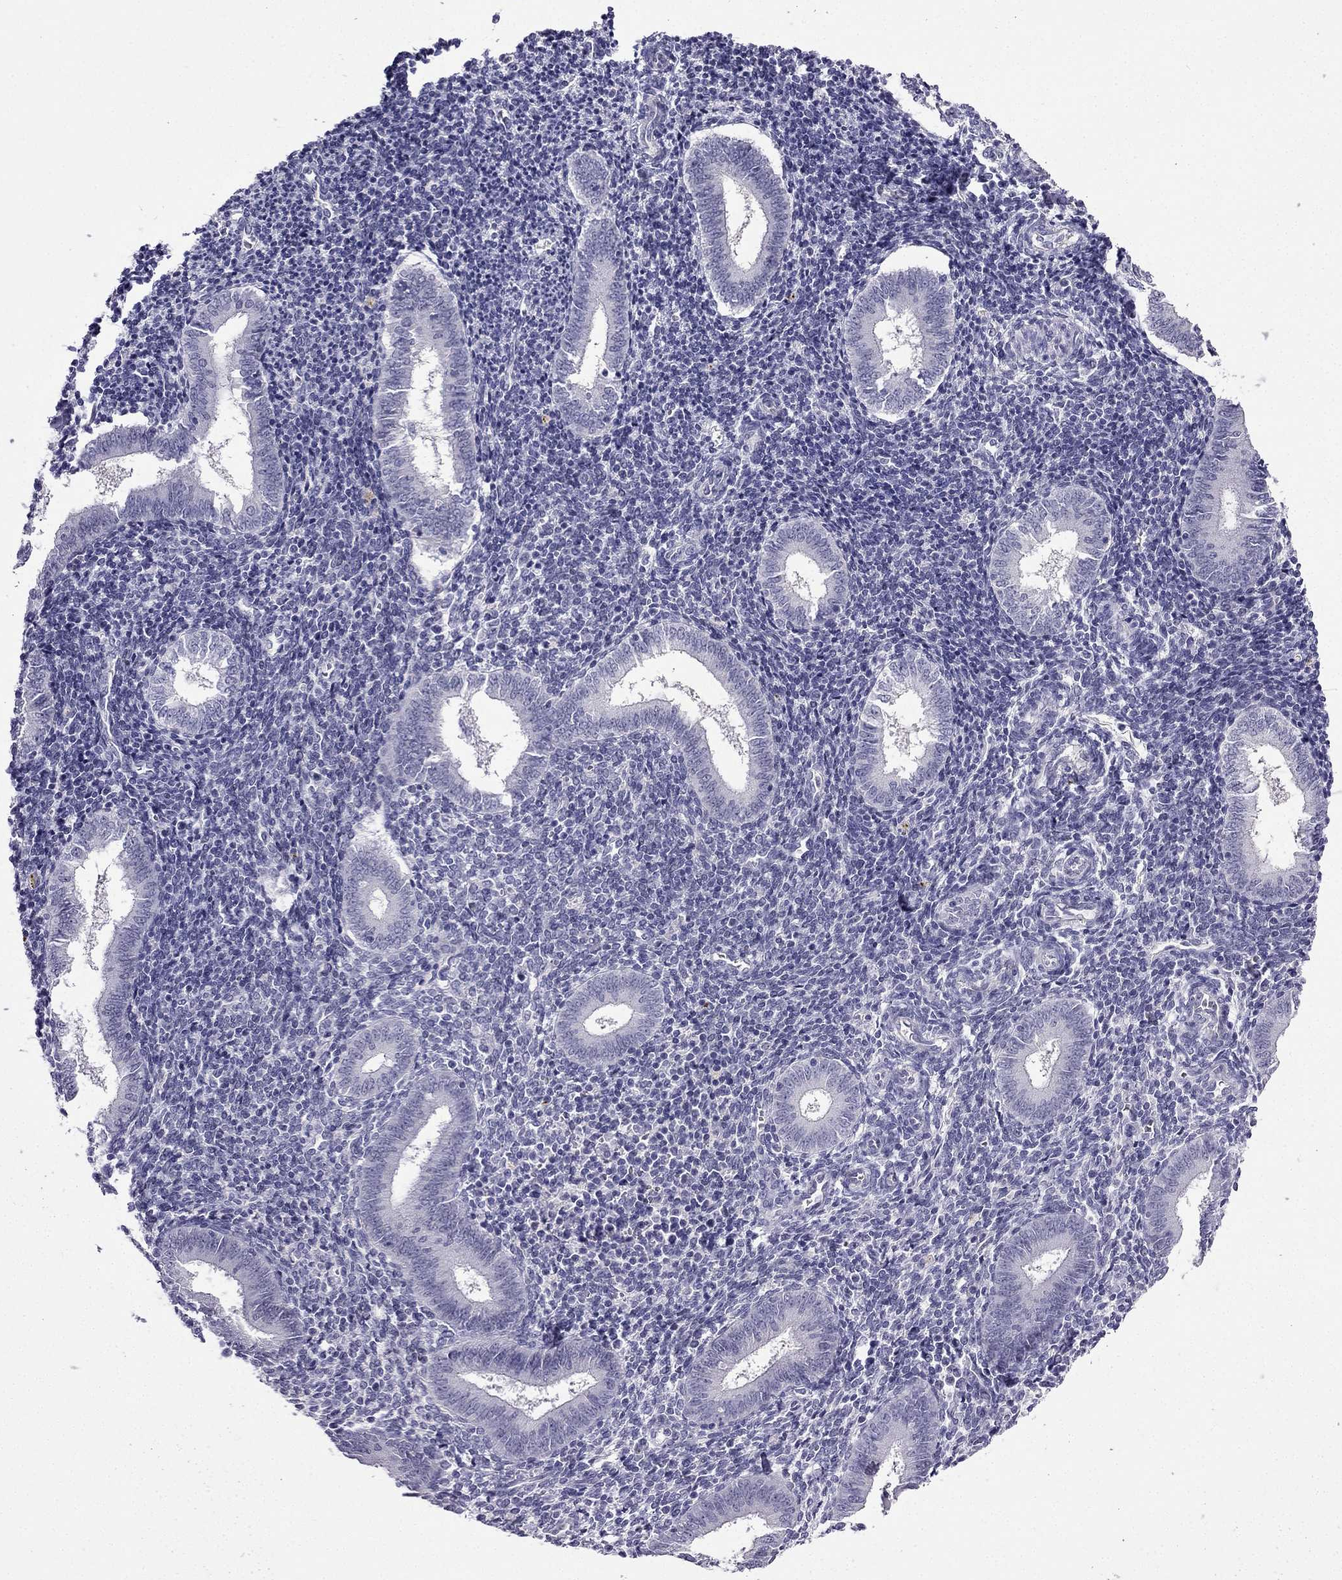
{"staining": {"intensity": "negative", "quantity": "none", "location": "none"}, "tissue": "endometrium", "cell_type": "Cells in endometrial stroma", "image_type": "normal", "snomed": [{"axis": "morphology", "description": "Normal tissue, NOS"}, {"axis": "topography", "description": "Endometrium"}], "caption": "IHC micrograph of unremarkable human endometrium stained for a protein (brown), which exhibits no expression in cells in endometrial stroma.", "gene": "KCNJ10", "patient": {"sex": "female", "age": 25}}